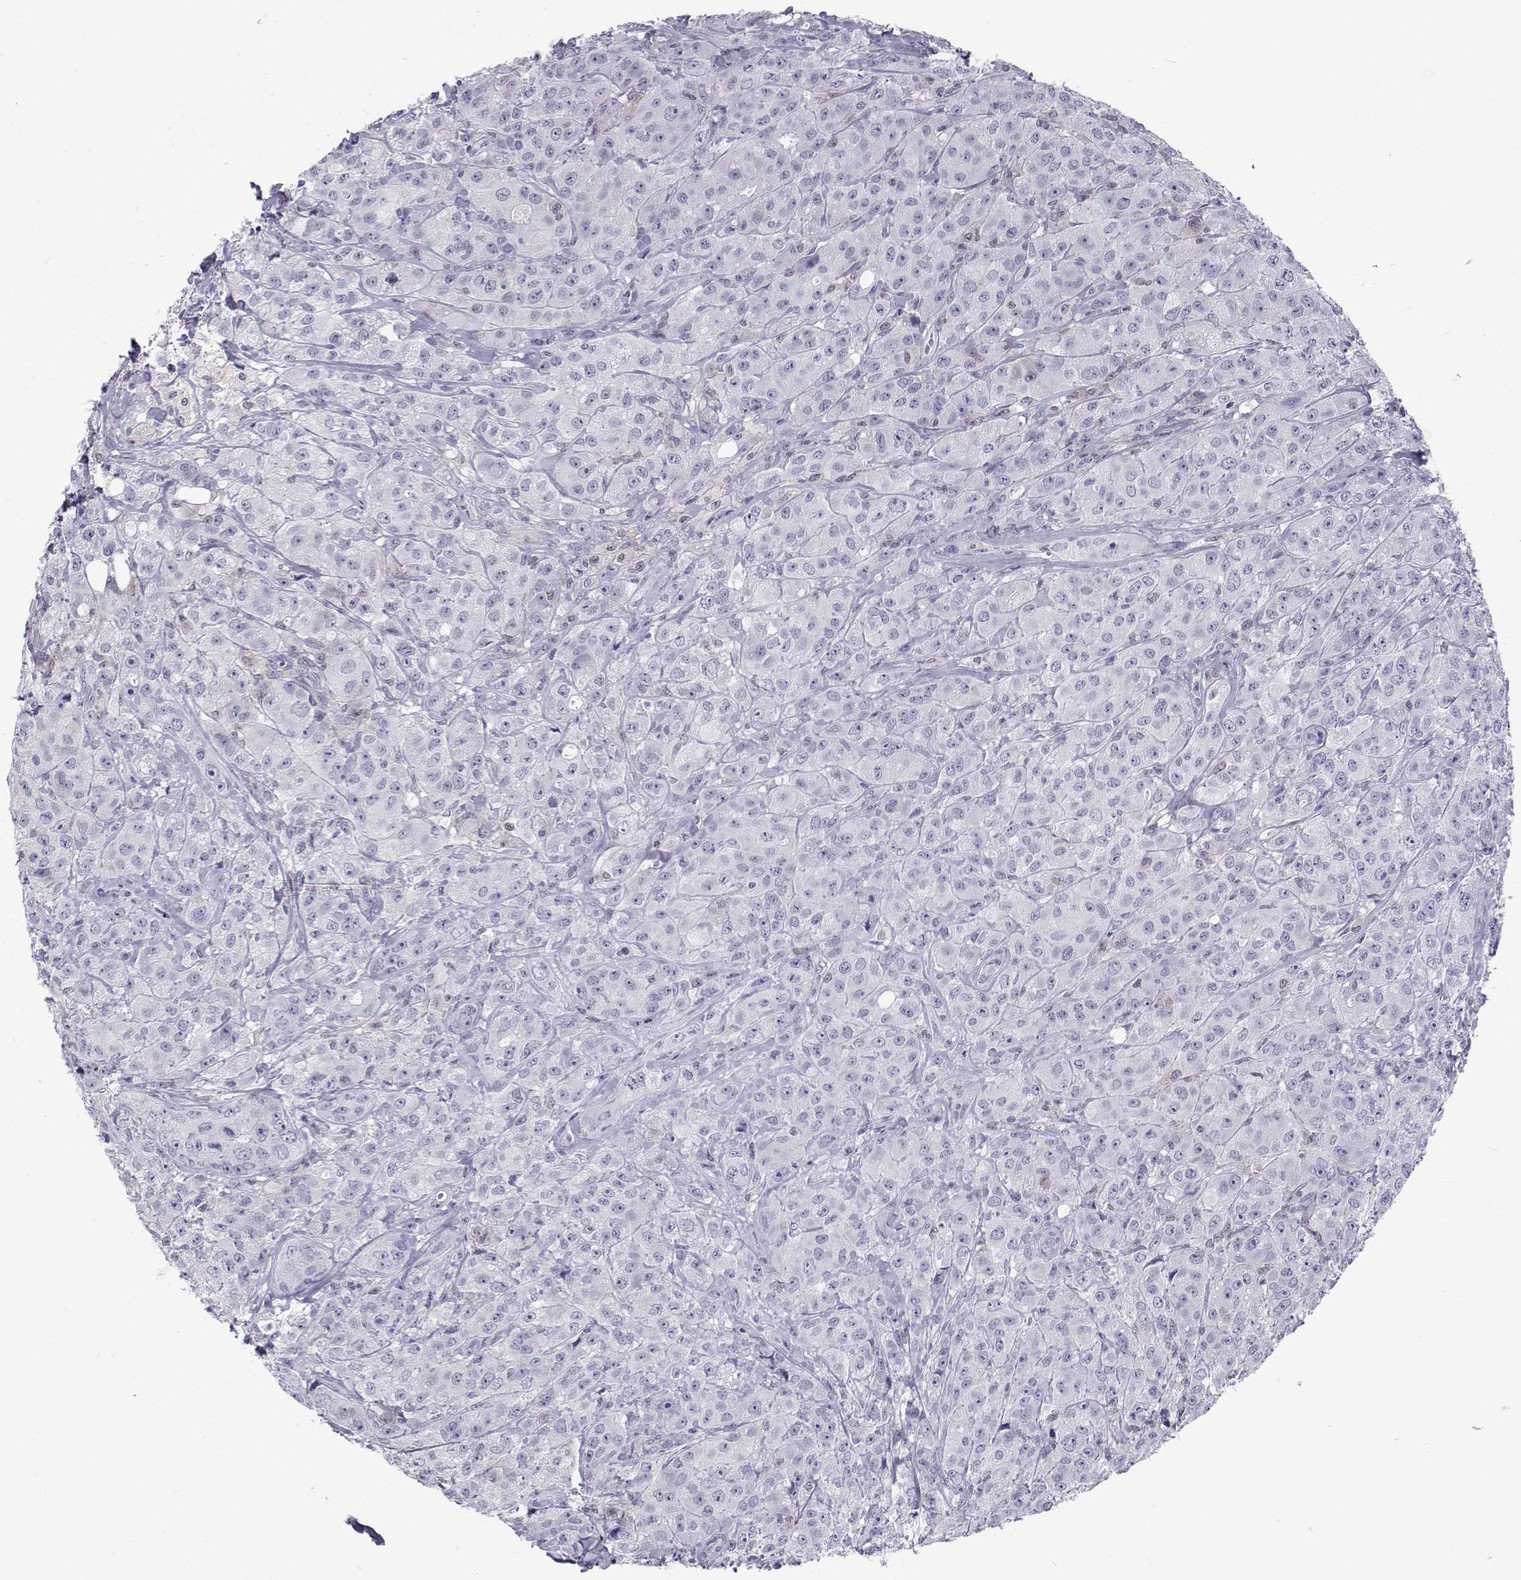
{"staining": {"intensity": "negative", "quantity": "none", "location": "none"}, "tissue": "breast cancer", "cell_type": "Tumor cells", "image_type": "cancer", "snomed": [{"axis": "morphology", "description": "Duct carcinoma"}, {"axis": "topography", "description": "Breast"}], "caption": "High power microscopy micrograph of an IHC photomicrograph of breast intraductal carcinoma, revealing no significant expression in tumor cells. (DAB (3,3'-diaminobenzidine) IHC with hematoxylin counter stain).", "gene": "GALM", "patient": {"sex": "female", "age": 43}}